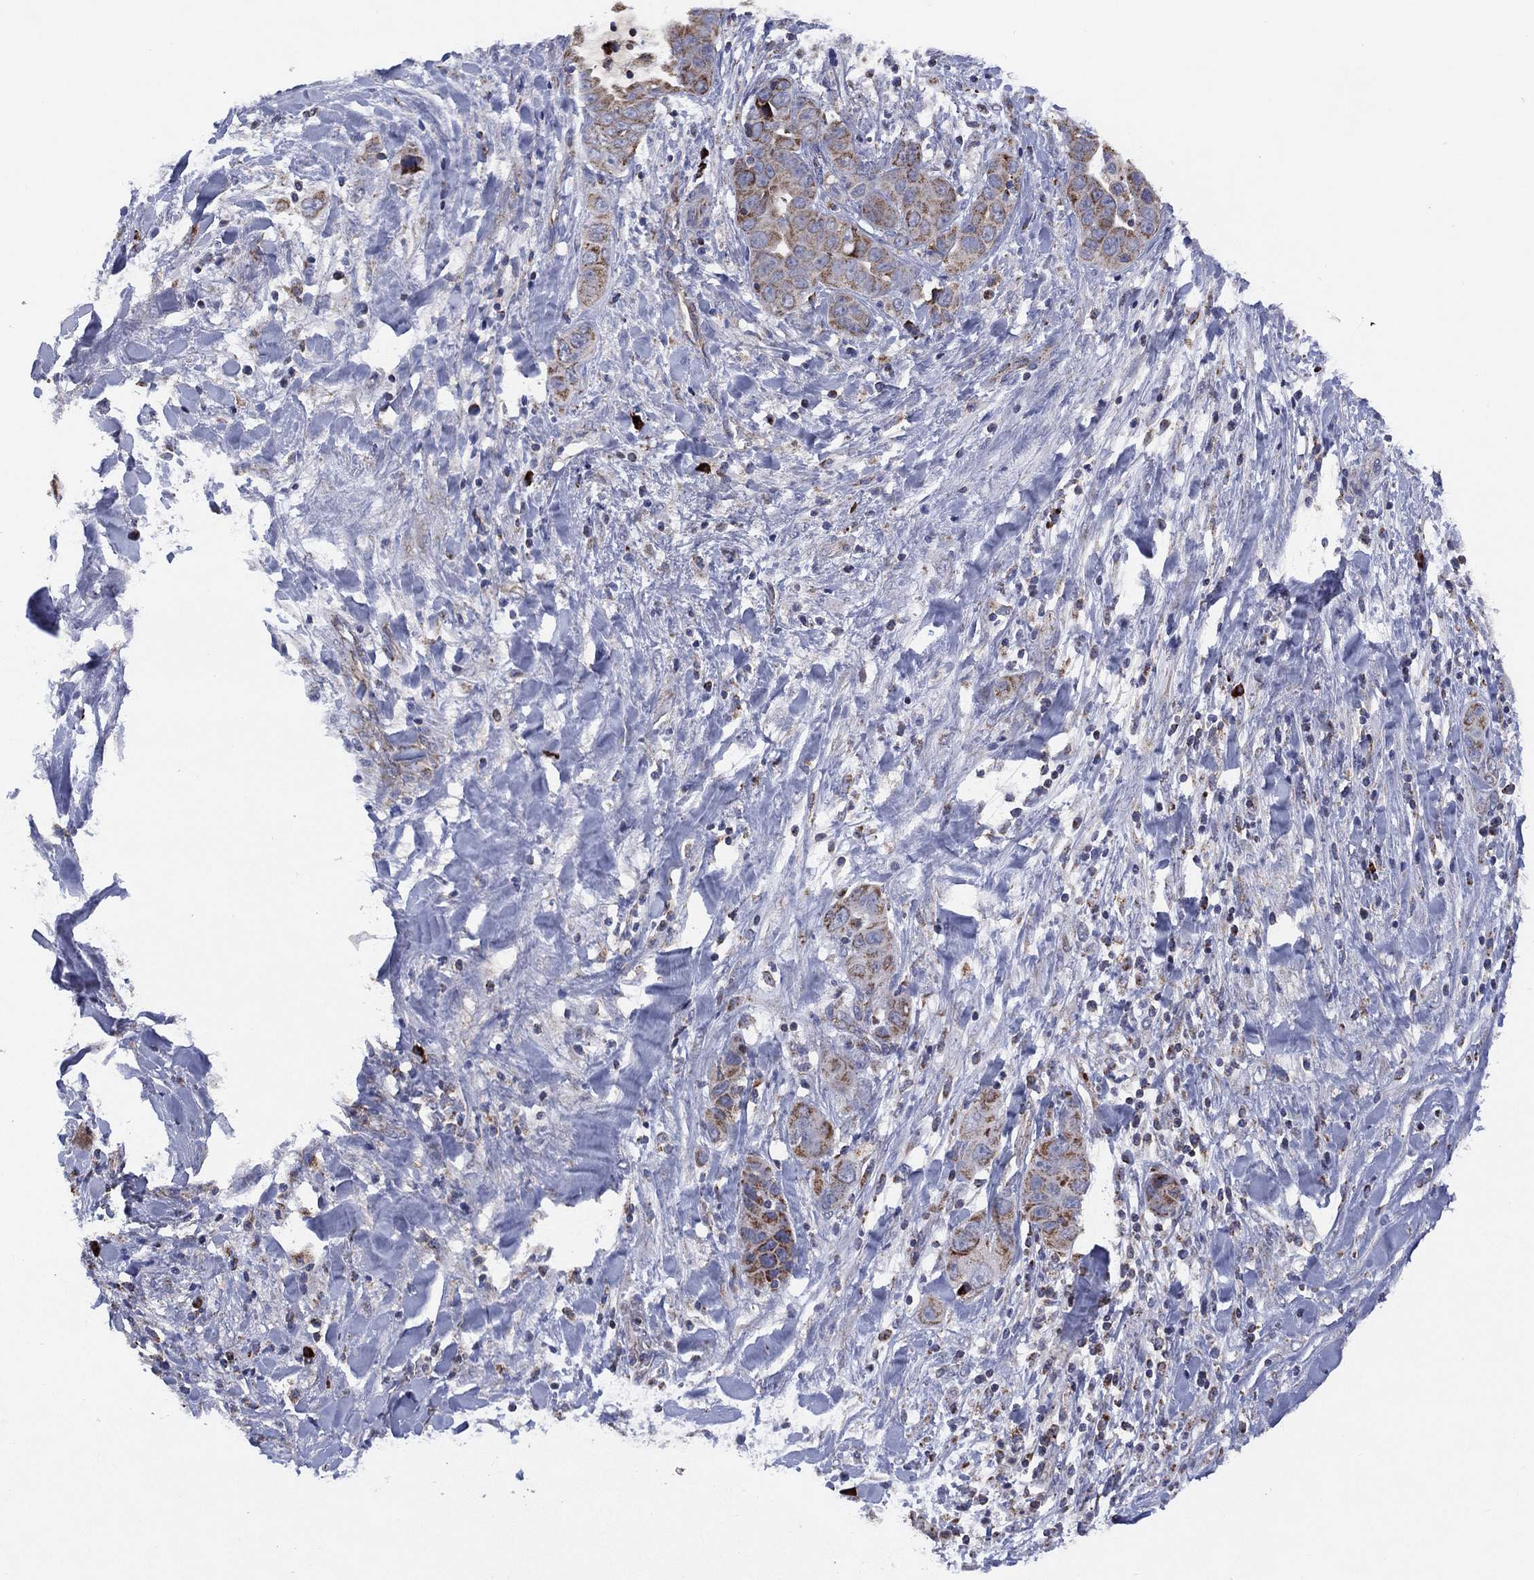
{"staining": {"intensity": "moderate", "quantity": "25%-75%", "location": "cytoplasmic/membranous"}, "tissue": "liver cancer", "cell_type": "Tumor cells", "image_type": "cancer", "snomed": [{"axis": "morphology", "description": "Cholangiocarcinoma"}, {"axis": "topography", "description": "Liver"}], "caption": "Protein positivity by IHC displays moderate cytoplasmic/membranous staining in about 25%-75% of tumor cells in liver cancer (cholangiocarcinoma). (DAB (3,3'-diaminobenzidine) = brown stain, brightfield microscopy at high magnification).", "gene": "PPP2R5A", "patient": {"sex": "female", "age": 52}}